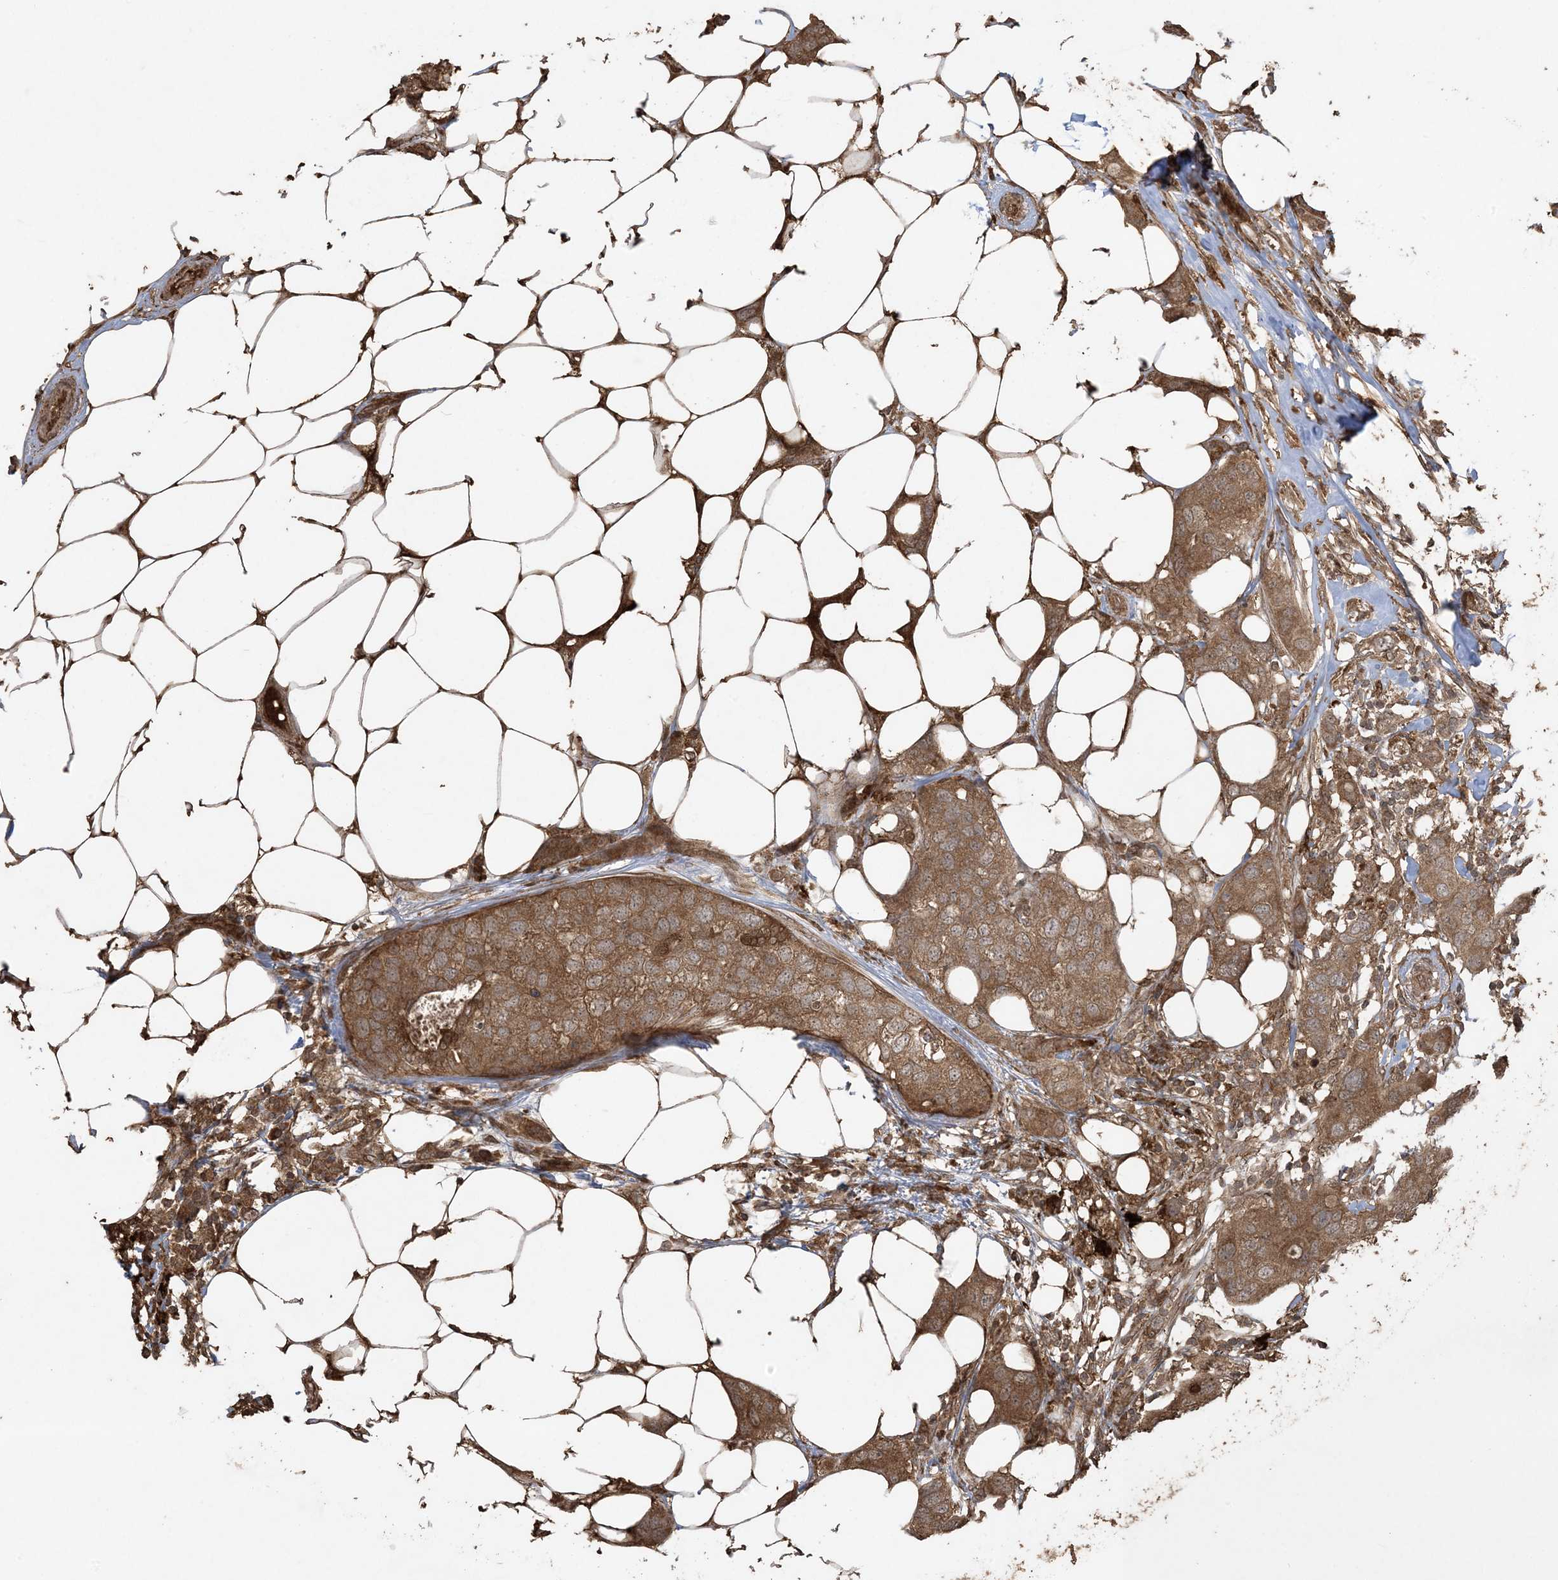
{"staining": {"intensity": "moderate", "quantity": ">75%", "location": "cytoplasmic/membranous"}, "tissue": "breast cancer", "cell_type": "Tumor cells", "image_type": "cancer", "snomed": [{"axis": "morphology", "description": "Duct carcinoma"}, {"axis": "topography", "description": "Breast"}], "caption": "Immunohistochemistry (IHC) photomicrograph of human breast cancer (intraductal carcinoma) stained for a protein (brown), which exhibits medium levels of moderate cytoplasmic/membranous positivity in about >75% of tumor cells.", "gene": "EFCAB8", "patient": {"sex": "female", "age": 50}}